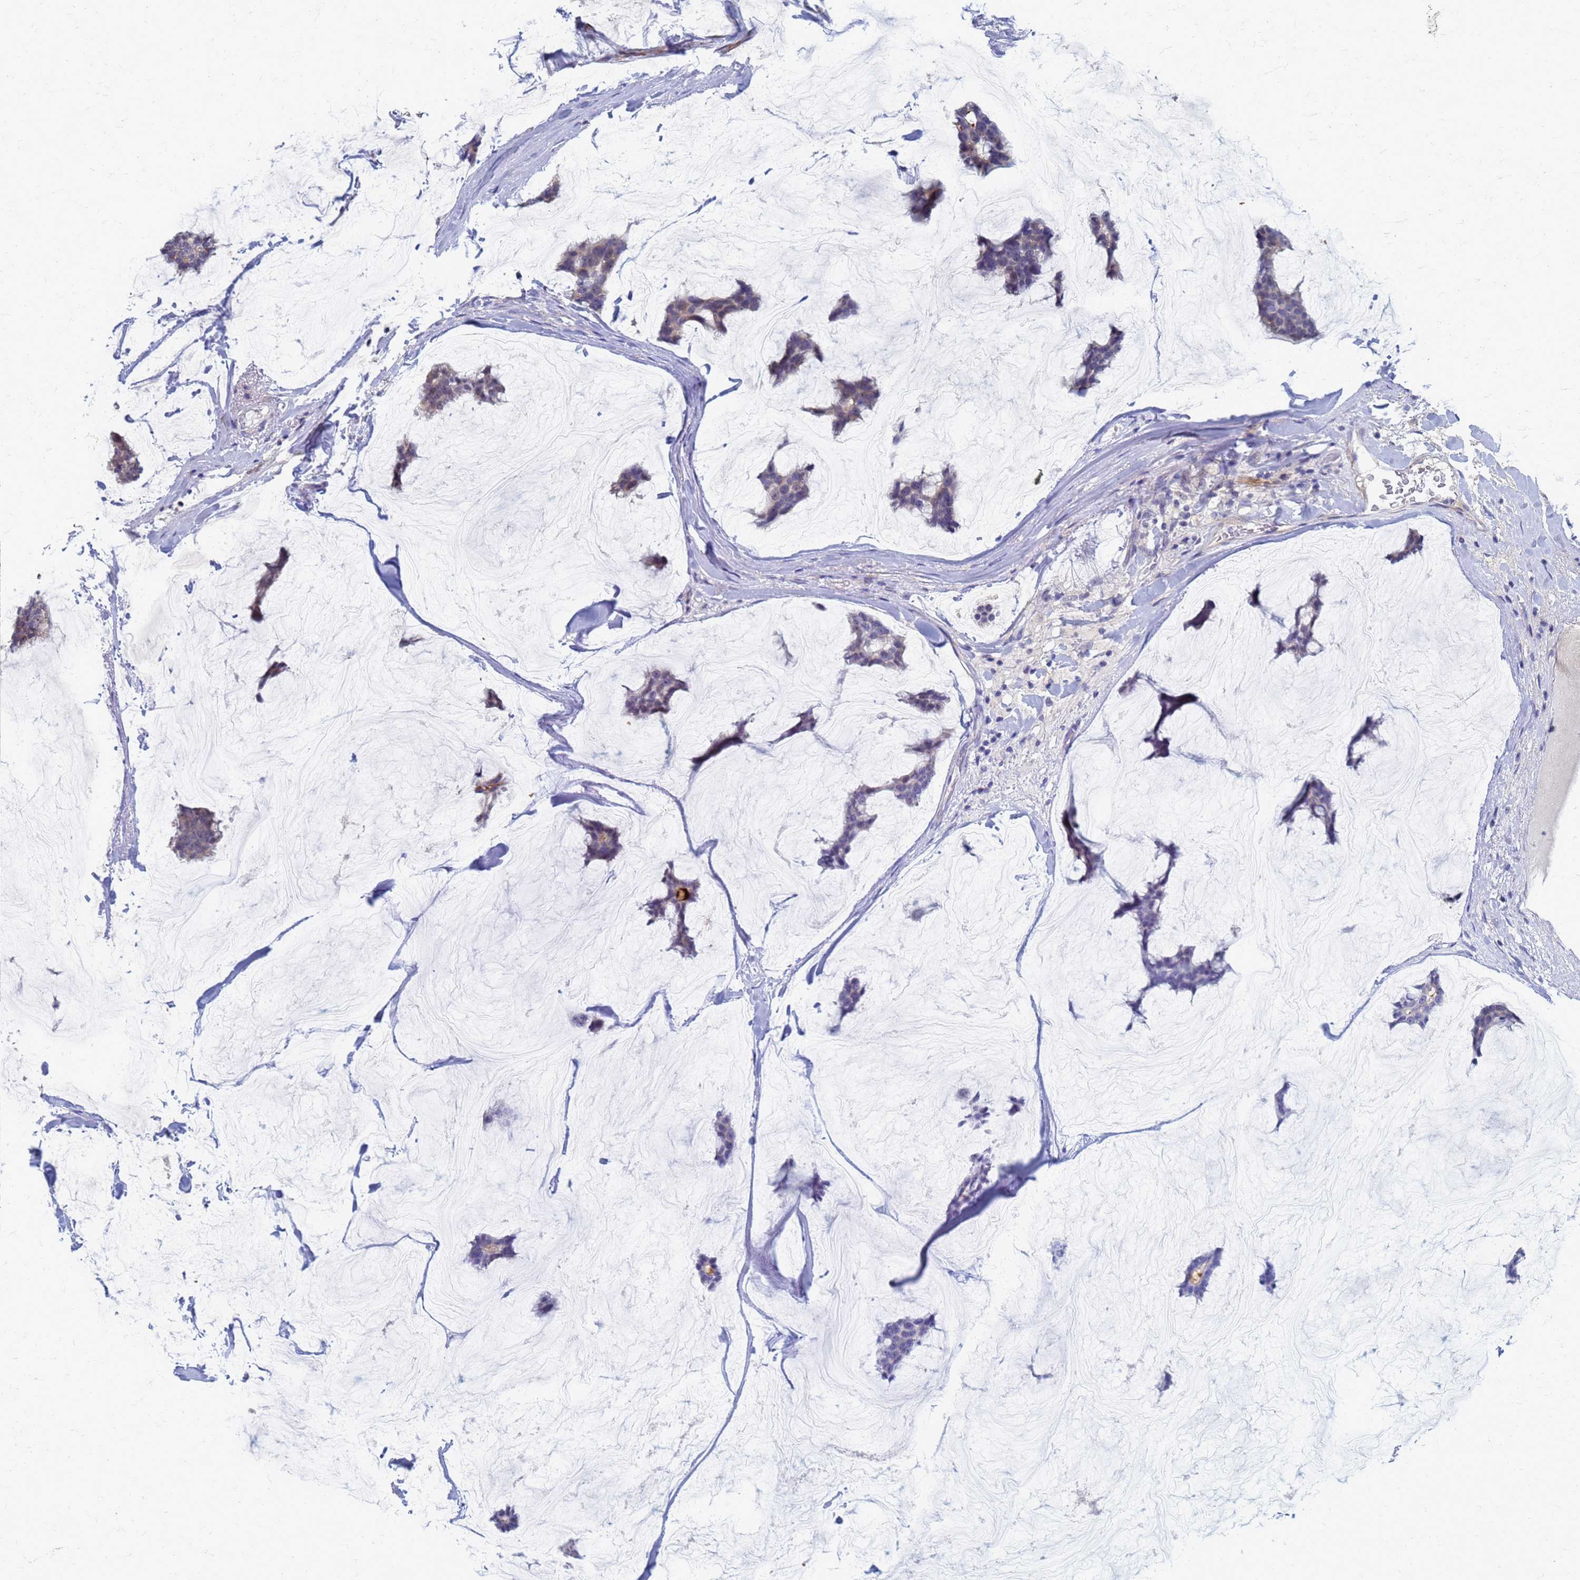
{"staining": {"intensity": "weak", "quantity": "25%-75%", "location": "cytoplasmic/membranous"}, "tissue": "breast cancer", "cell_type": "Tumor cells", "image_type": "cancer", "snomed": [{"axis": "morphology", "description": "Duct carcinoma"}, {"axis": "topography", "description": "Breast"}], "caption": "Immunohistochemical staining of human breast cancer (intraductal carcinoma) displays weak cytoplasmic/membranous protein staining in about 25%-75% of tumor cells.", "gene": "ATPAF1", "patient": {"sex": "female", "age": 93}}